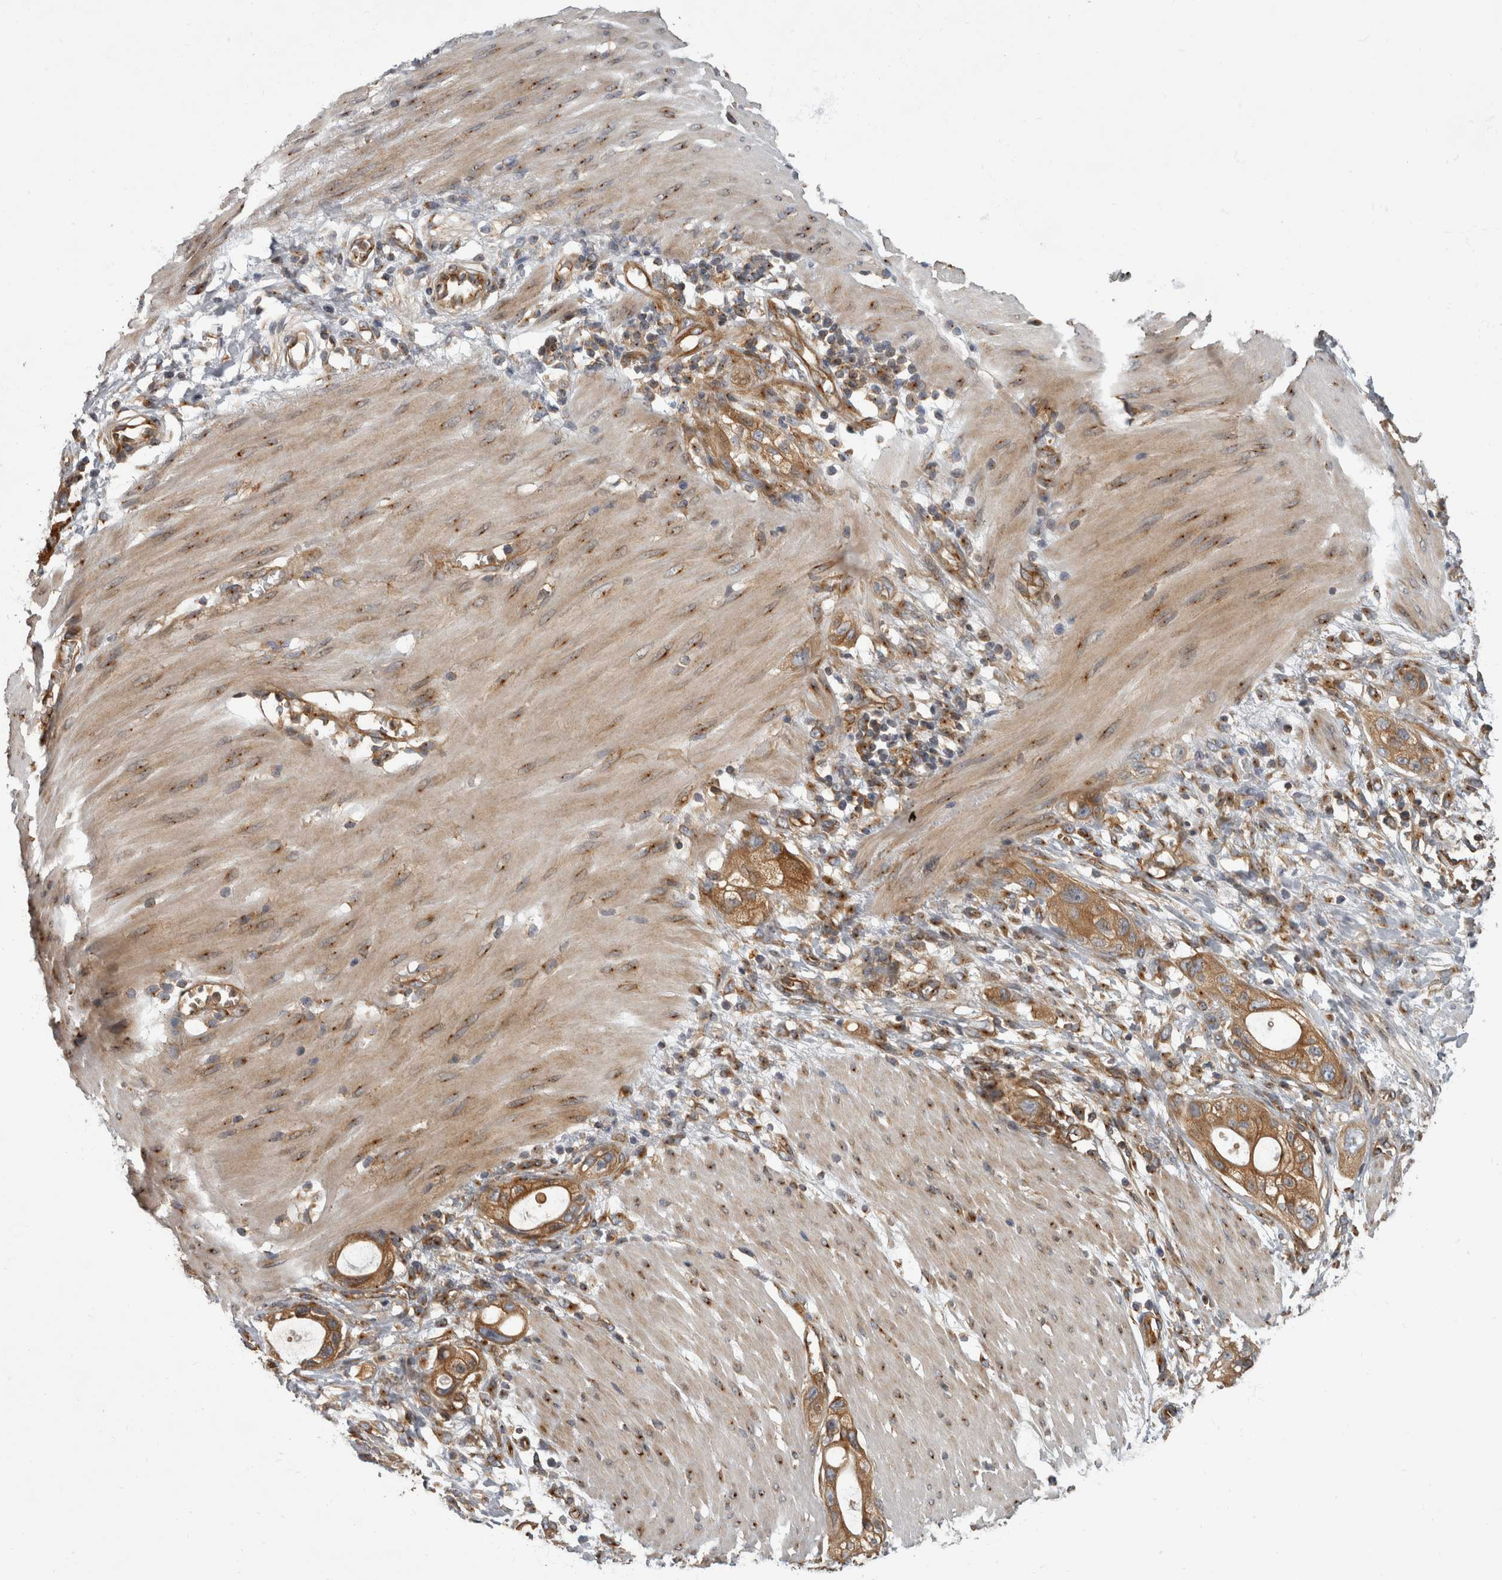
{"staining": {"intensity": "moderate", "quantity": ">75%", "location": "cytoplasmic/membranous"}, "tissue": "stomach cancer", "cell_type": "Tumor cells", "image_type": "cancer", "snomed": [{"axis": "morphology", "description": "Adenocarcinoma, NOS"}, {"axis": "topography", "description": "Stomach"}, {"axis": "topography", "description": "Stomach, lower"}], "caption": "Moderate cytoplasmic/membranous staining for a protein is appreciated in about >75% of tumor cells of stomach adenocarcinoma using IHC.", "gene": "HOOK3", "patient": {"sex": "female", "age": 48}}